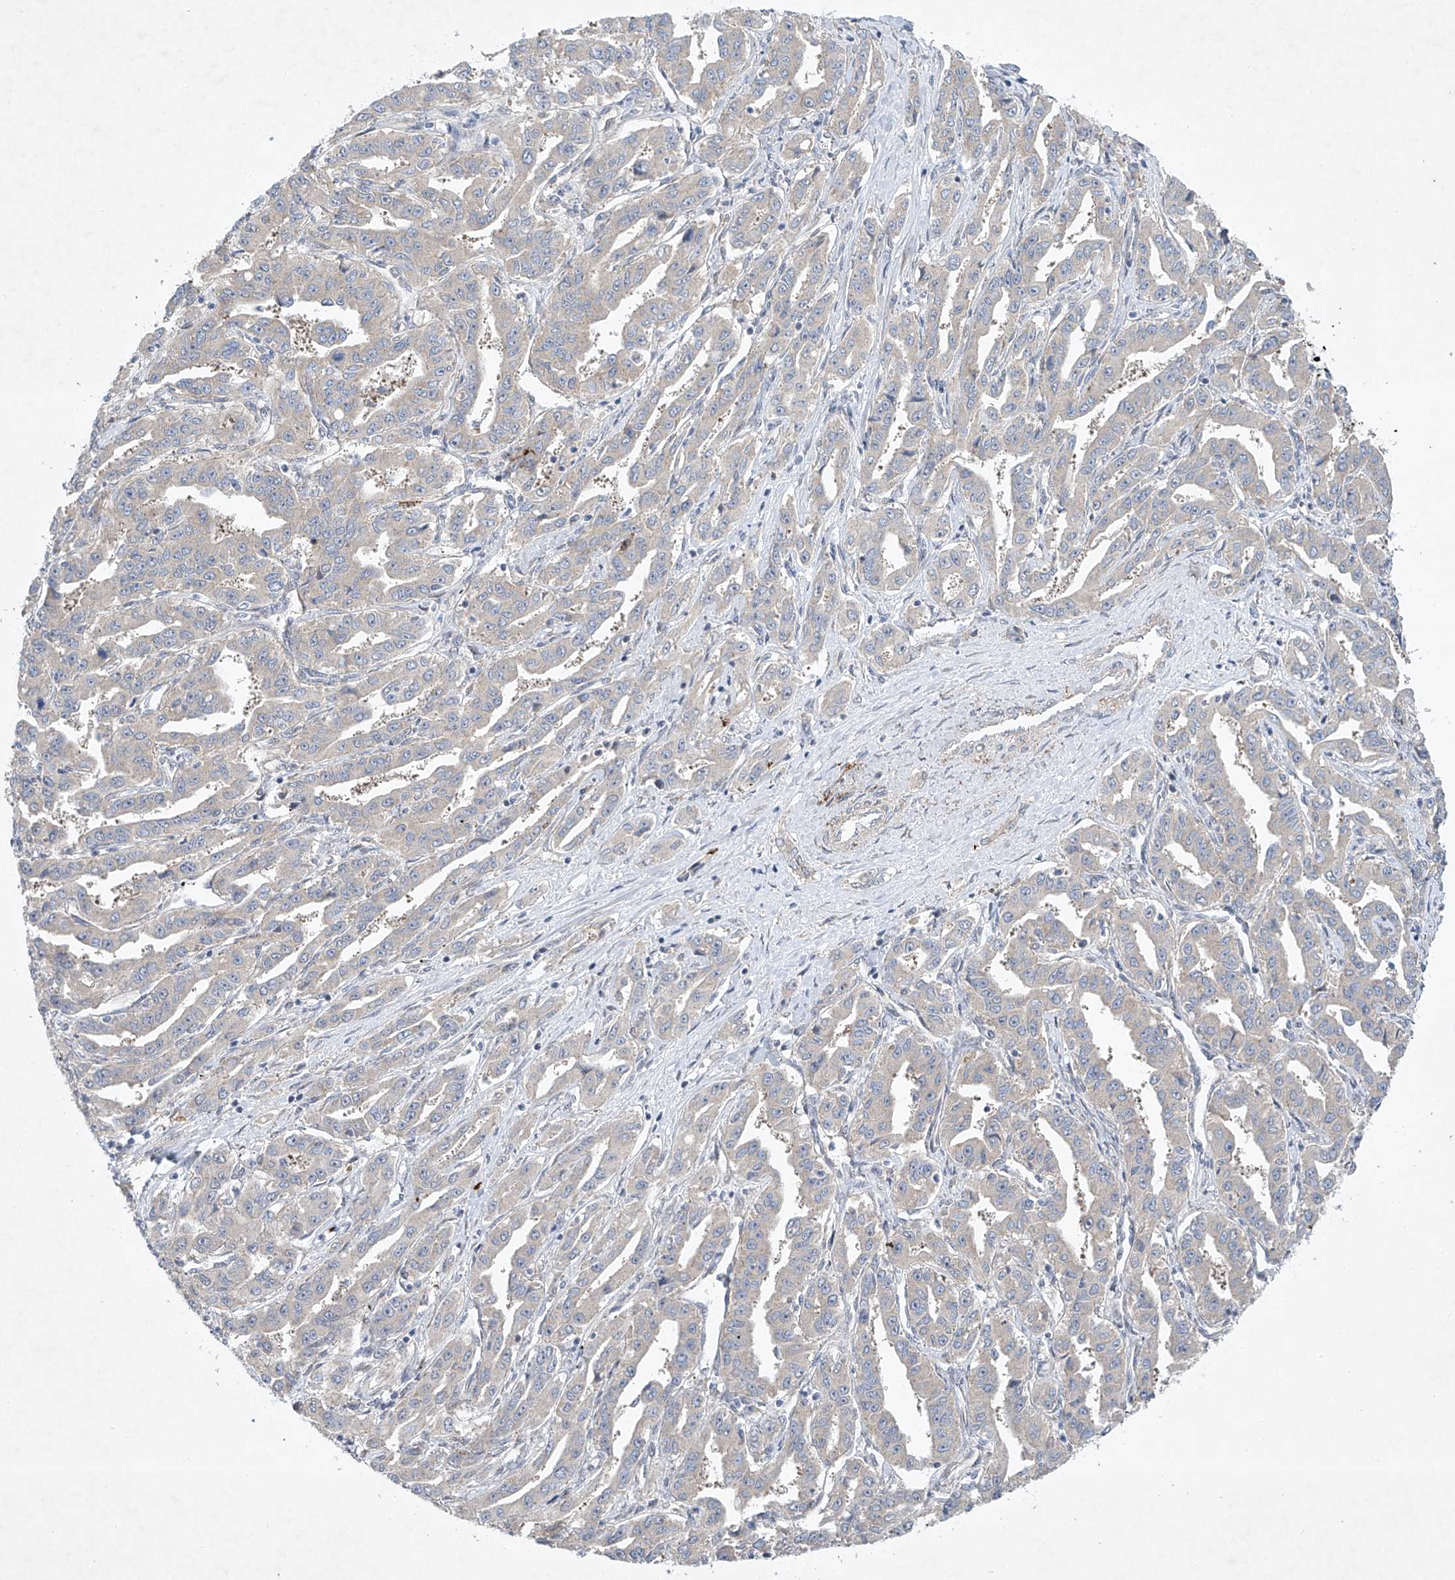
{"staining": {"intensity": "negative", "quantity": "none", "location": "none"}, "tissue": "liver cancer", "cell_type": "Tumor cells", "image_type": "cancer", "snomed": [{"axis": "morphology", "description": "Cholangiocarcinoma"}, {"axis": "topography", "description": "Liver"}], "caption": "A high-resolution photomicrograph shows IHC staining of cholangiocarcinoma (liver), which reveals no significant staining in tumor cells.", "gene": "TJAP1", "patient": {"sex": "male", "age": 59}}